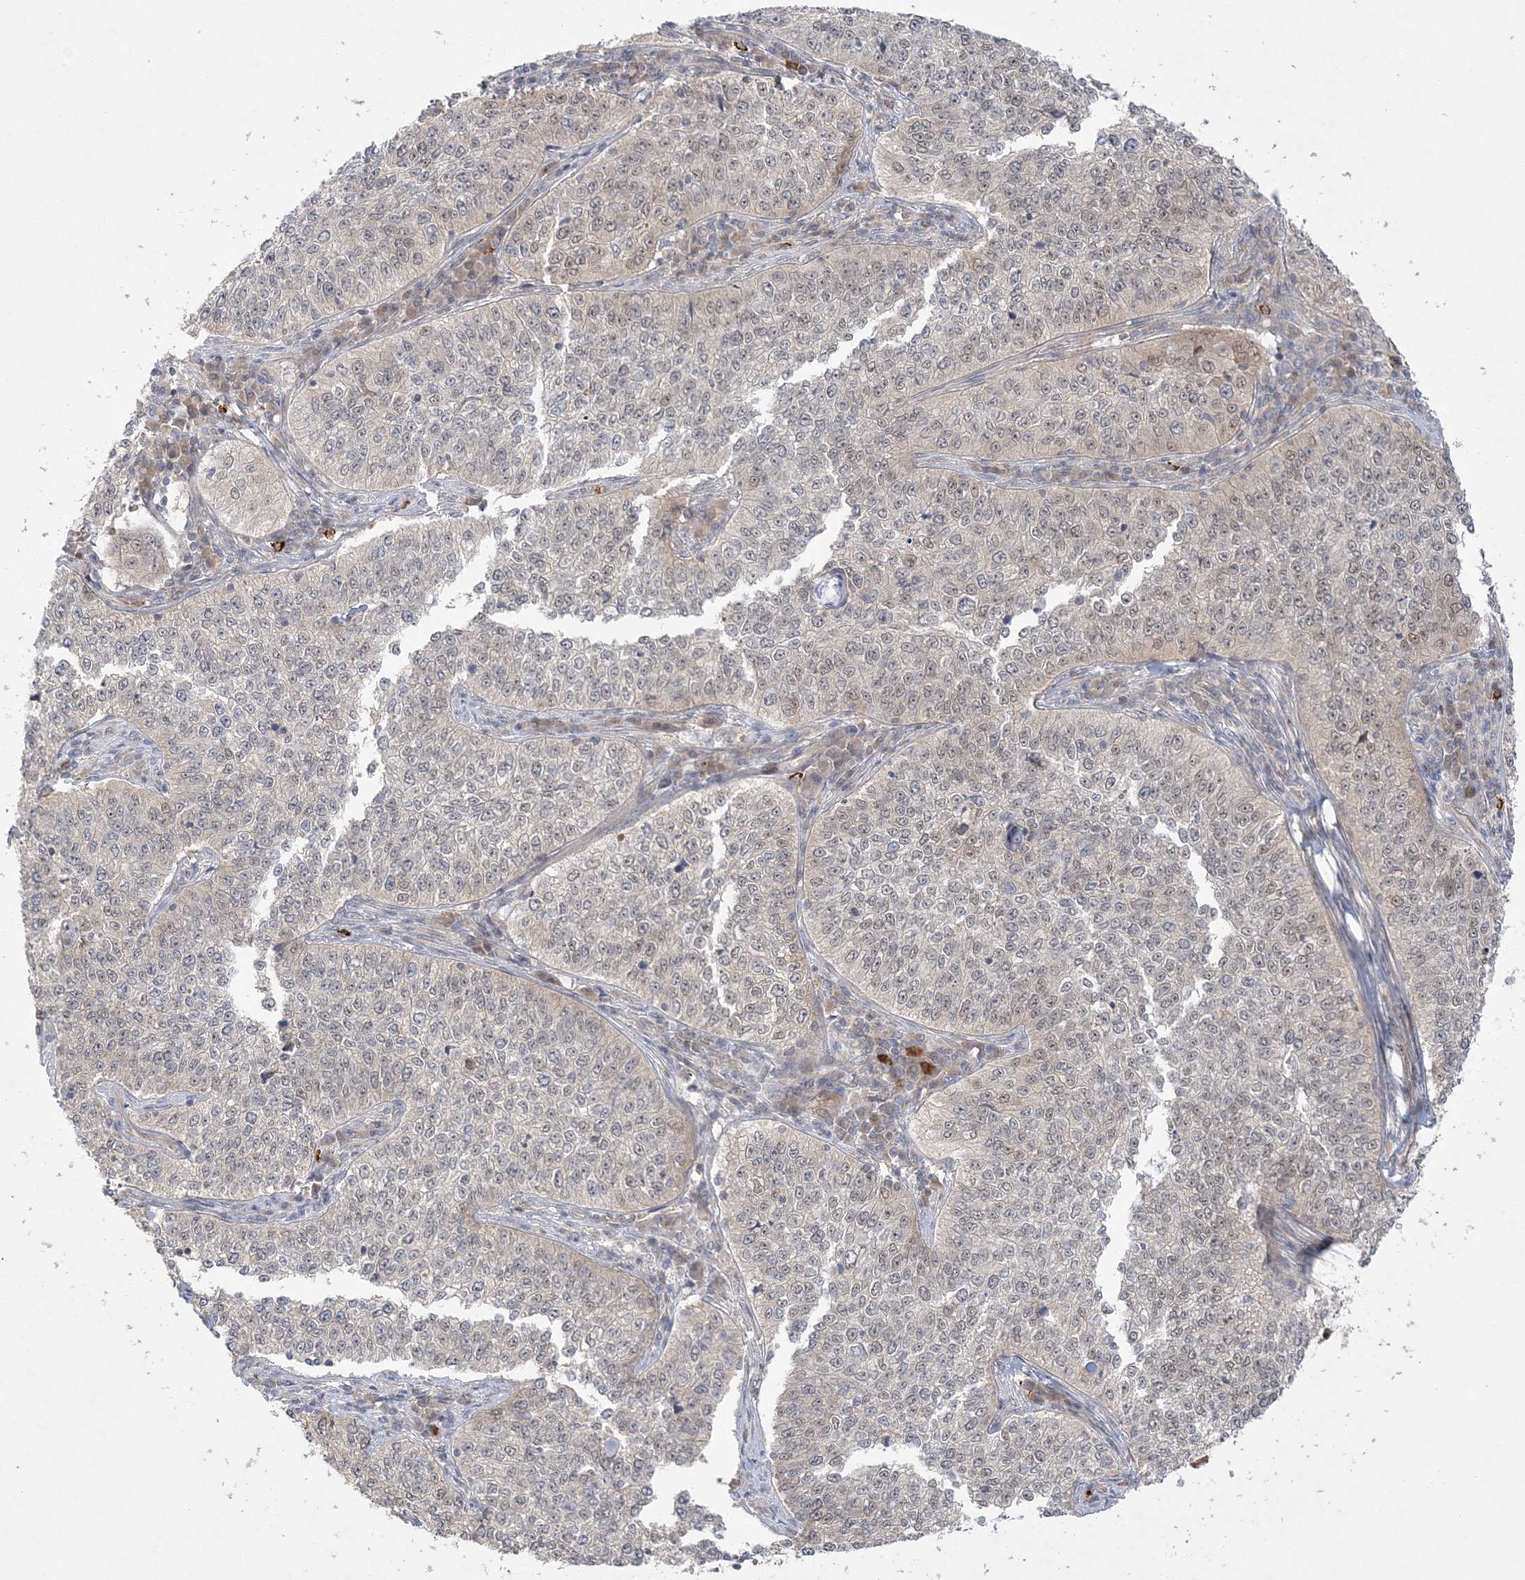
{"staining": {"intensity": "negative", "quantity": "none", "location": "none"}, "tissue": "cervical cancer", "cell_type": "Tumor cells", "image_type": "cancer", "snomed": [{"axis": "morphology", "description": "Squamous cell carcinoma, NOS"}, {"axis": "topography", "description": "Cervix"}], "caption": "This is a photomicrograph of immunohistochemistry (IHC) staining of cervical cancer, which shows no positivity in tumor cells.", "gene": "INPP1", "patient": {"sex": "female", "age": 35}}